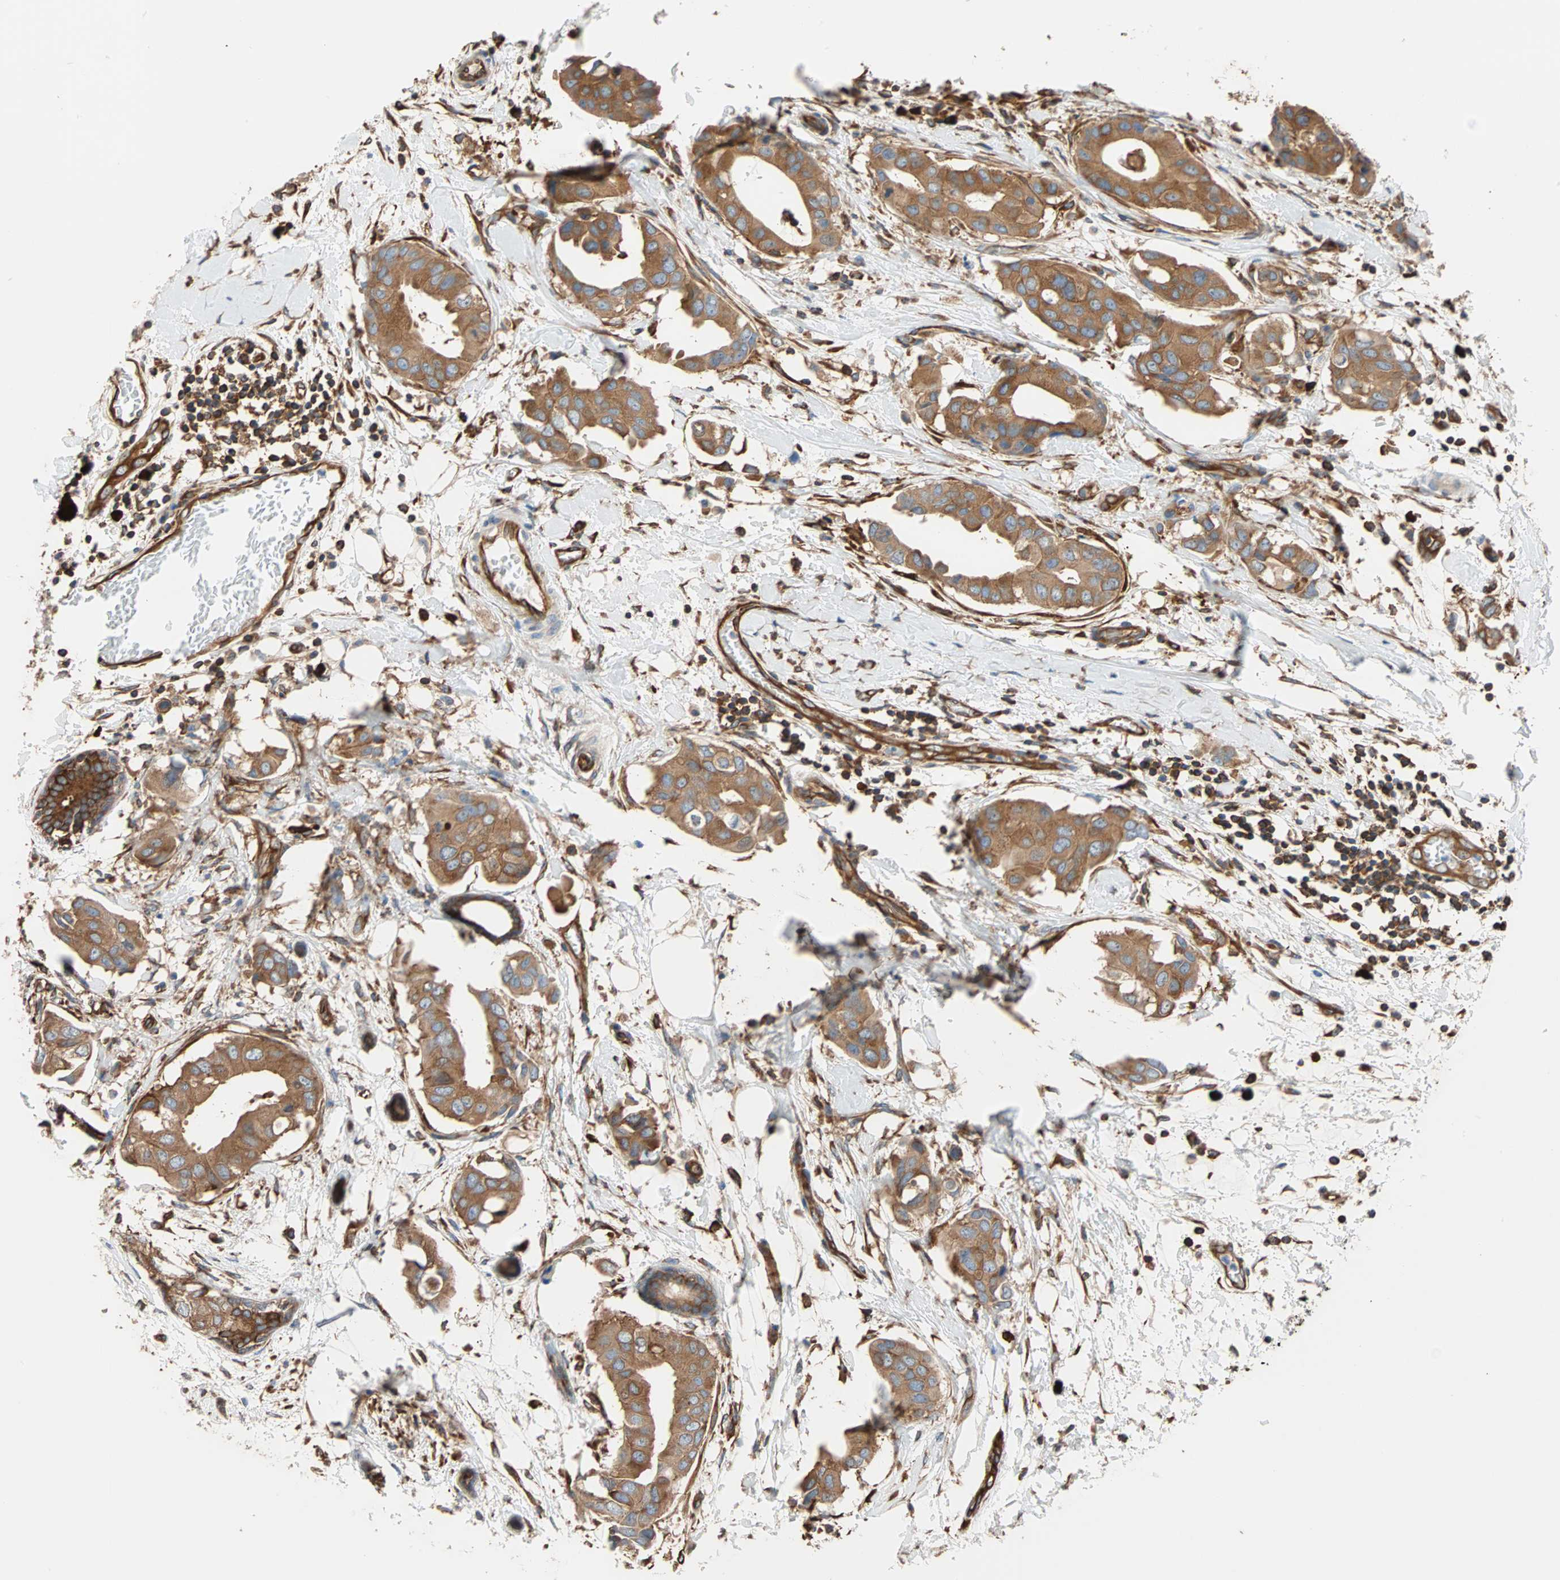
{"staining": {"intensity": "strong", "quantity": ">75%", "location": "cytoplasmic/membranous"}, "tissue": "breast cancer", "cell_type": "Tumor cells", "image_type": "cancer", "snomed": [{"axis": "morphology", "description": "Duct carcinoma"}, {"axis": "topography", "description": "Breast"}], "caption": "Strong cytoplasmic/membranous positivity for a protein is appreciated in approximately >75% of tumor cells of breast cancer using immunohistochemistry (IHC).", "gene": "EEF2", "patient": {"sex": "female", "age": 40}}